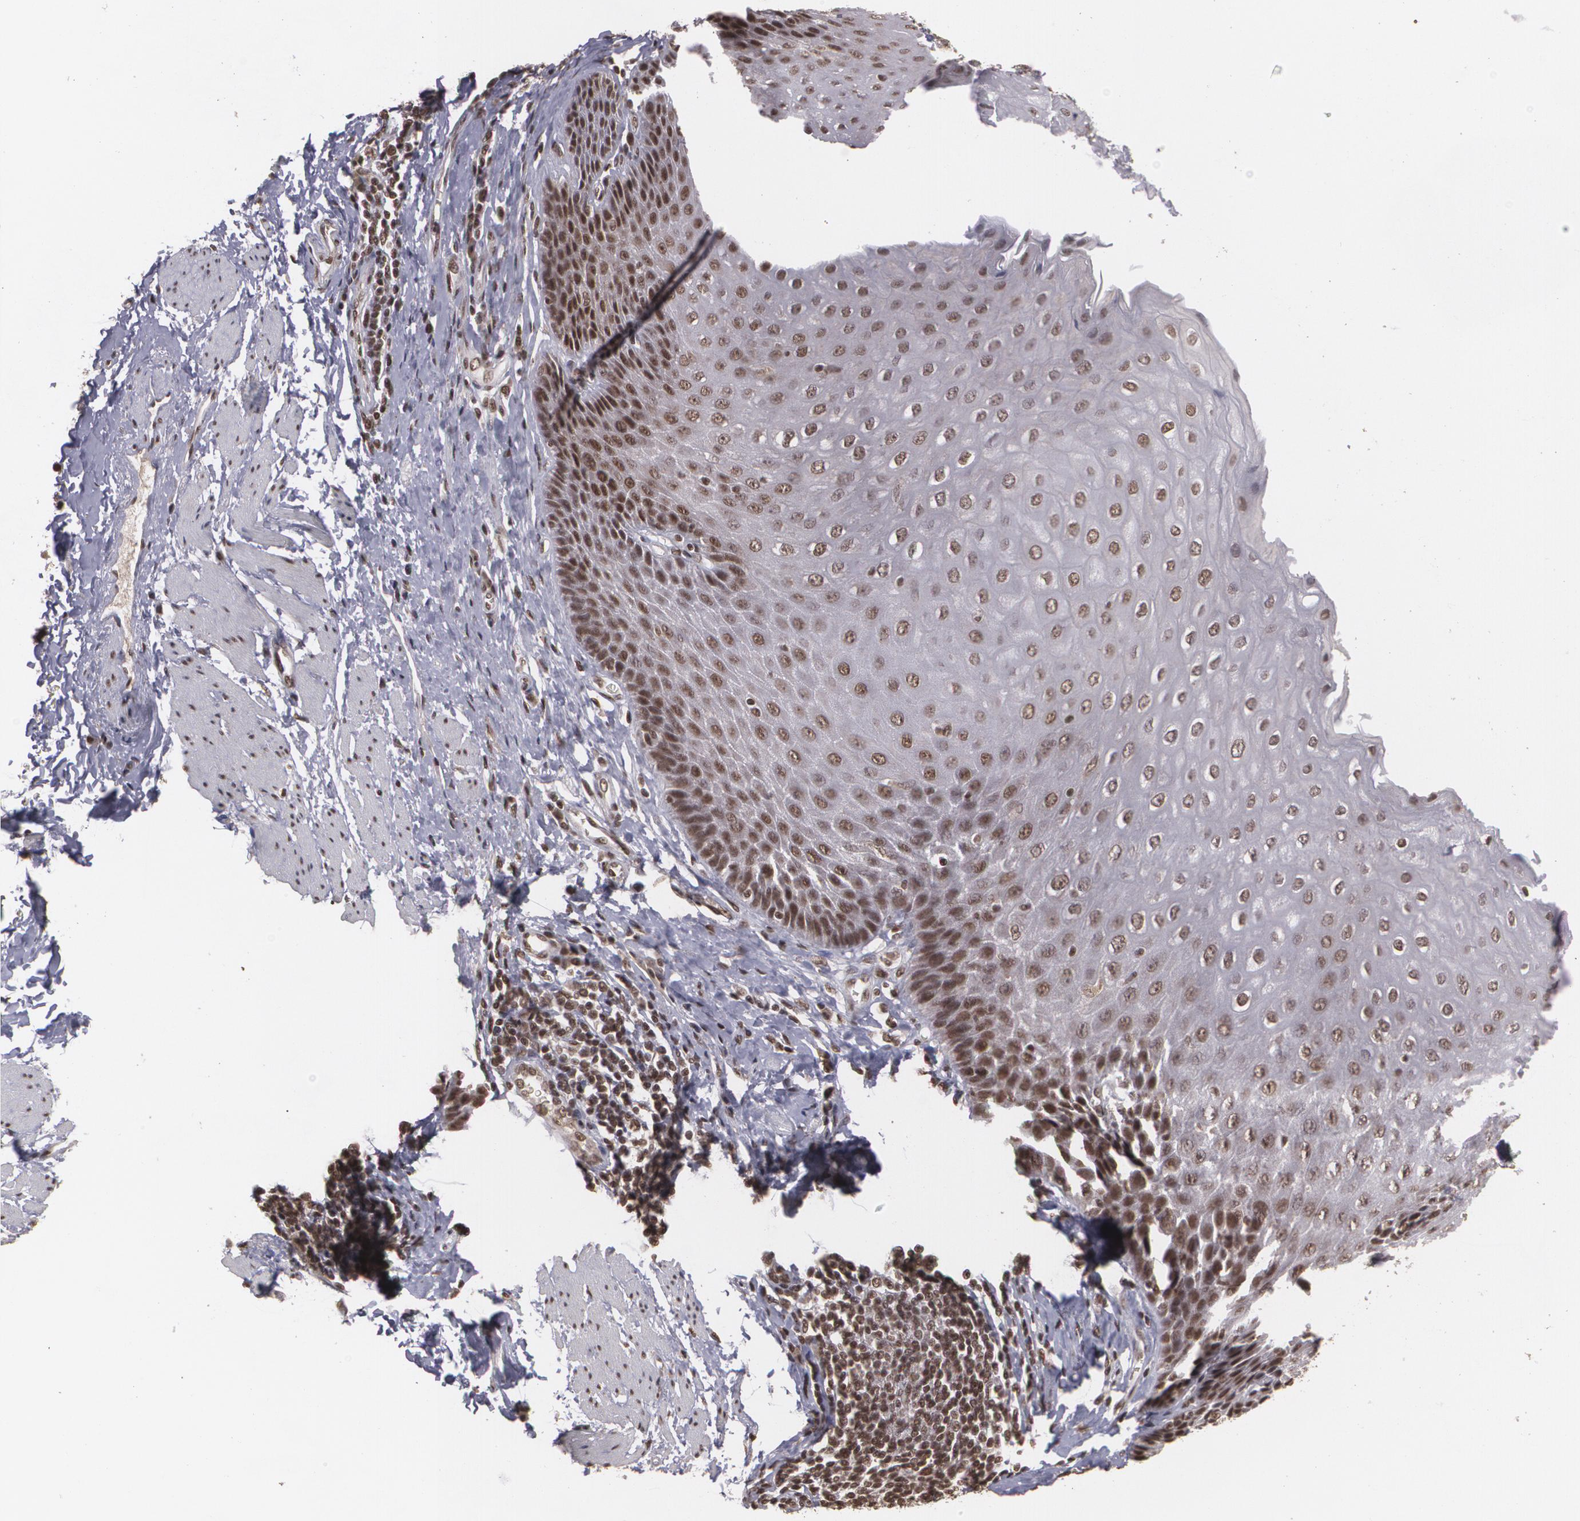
{"staining": {"intensity": "strong", "quantity": ">75%", "location": "nuclear"}, "tissue": "esophagus", "cell_type": "Squamous epithelial cells", "image_type": "normal", "snomed": [{"axis": "morphology", "description": "Normal tissue, NOS"}, {"axis": "topography", "description": "Esophagus"}], "caption": "Benign esophagus was stained to show a protein in brown. There is high levels of strong nuclear positivity in about >75% of squamous epithelial cells.", "gene": "RXRB", "patient": {"sex": "female", "age": 61}}